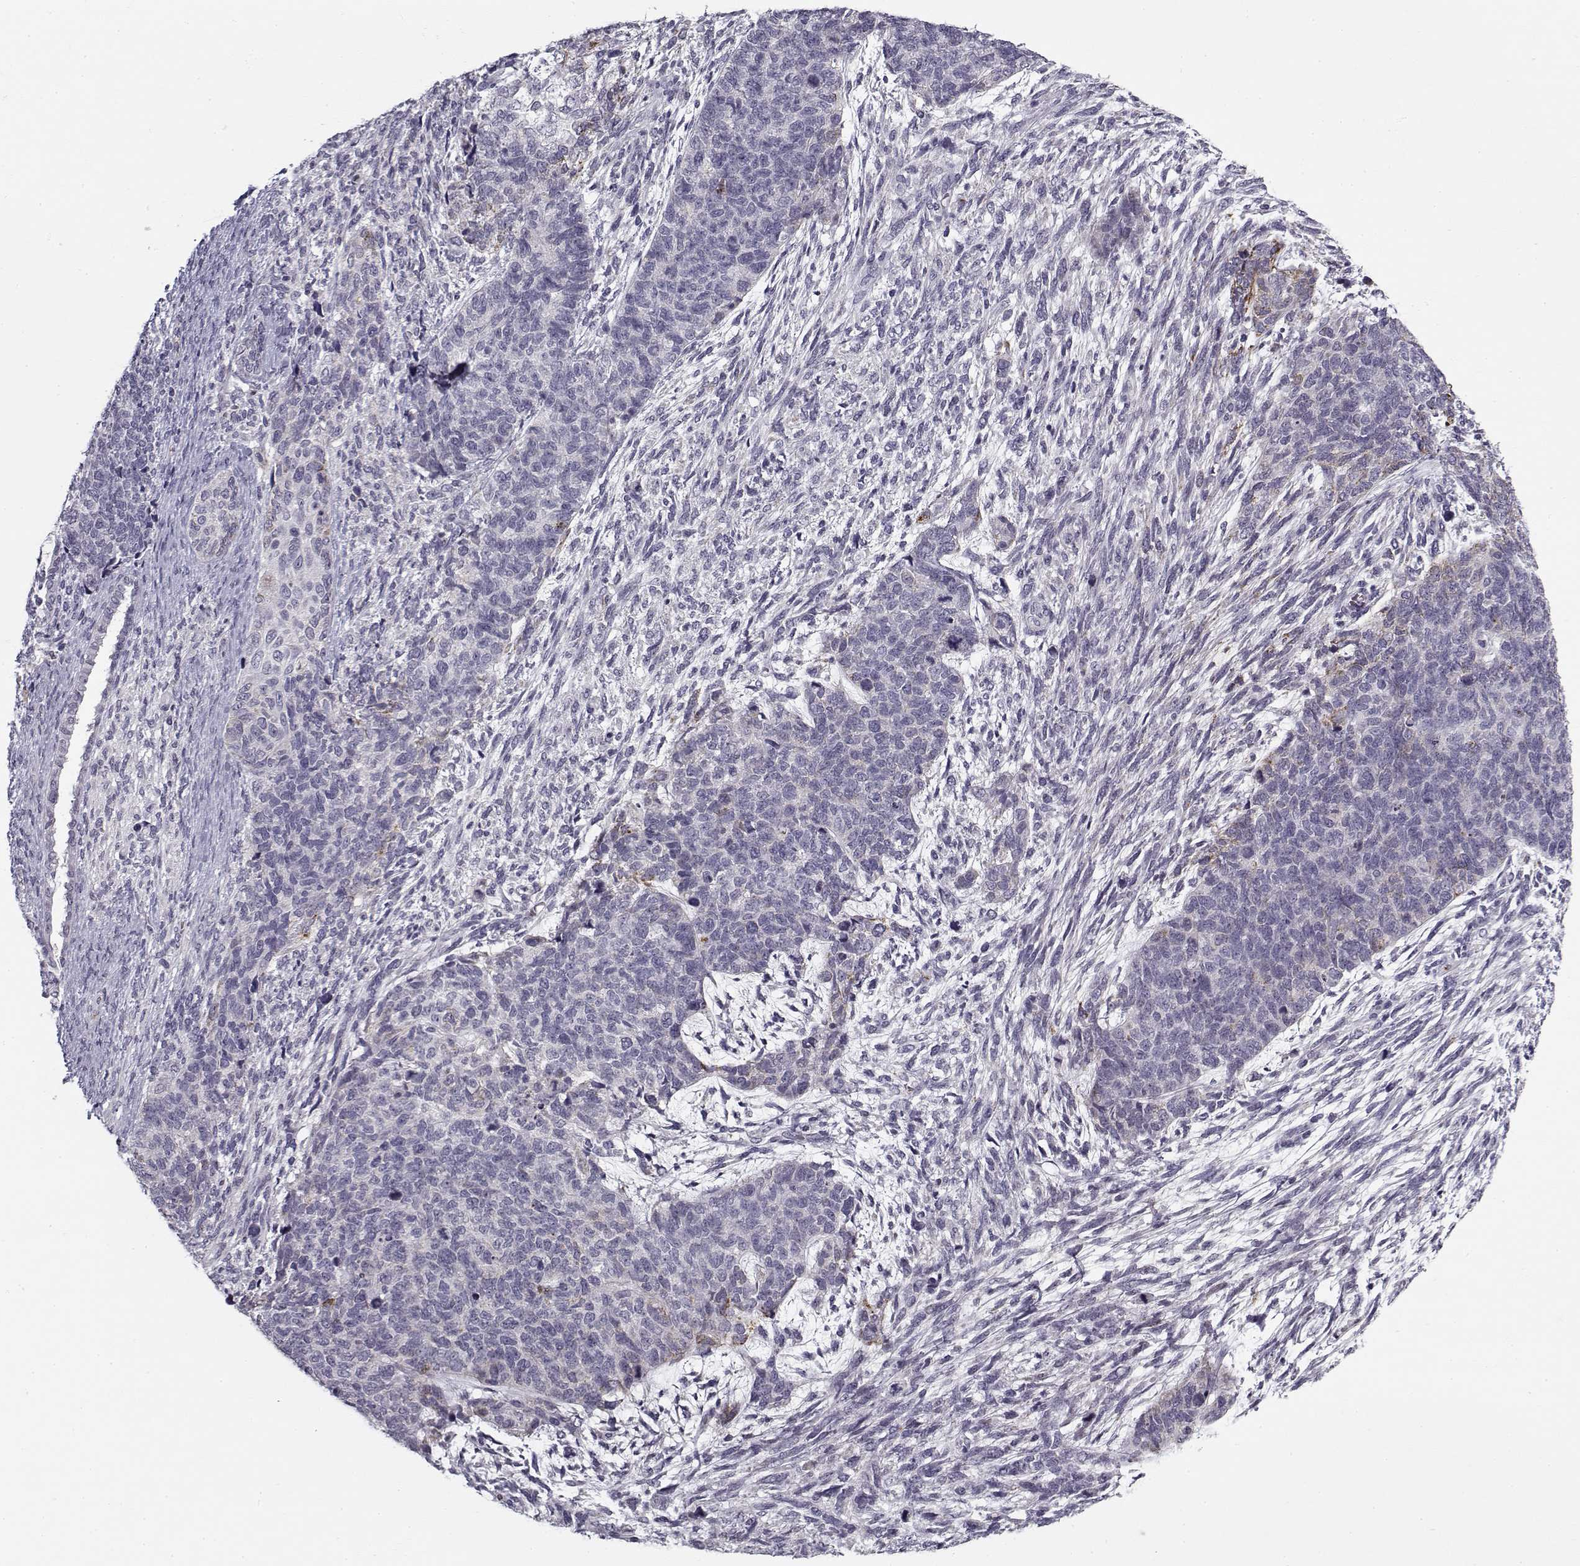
{"staining": {"intensity": "negative", "quantity": "none", "location": "none"}, "tissue": "cervical cancer", "cell_type": "Tumor cells", "image_type": "cancer", "snomed": [{"axis": "morphology", "description": "Squamous cell carcinoma, NOS"}, {"axis": "topography", "description": "Cervix"}], "caption": "DAB immunohistochemical staining of cervical cancer reveals no significant positivity in tumor cells.", "gene": "SNCA", "patient": {"sex": "female", "age": 63}}